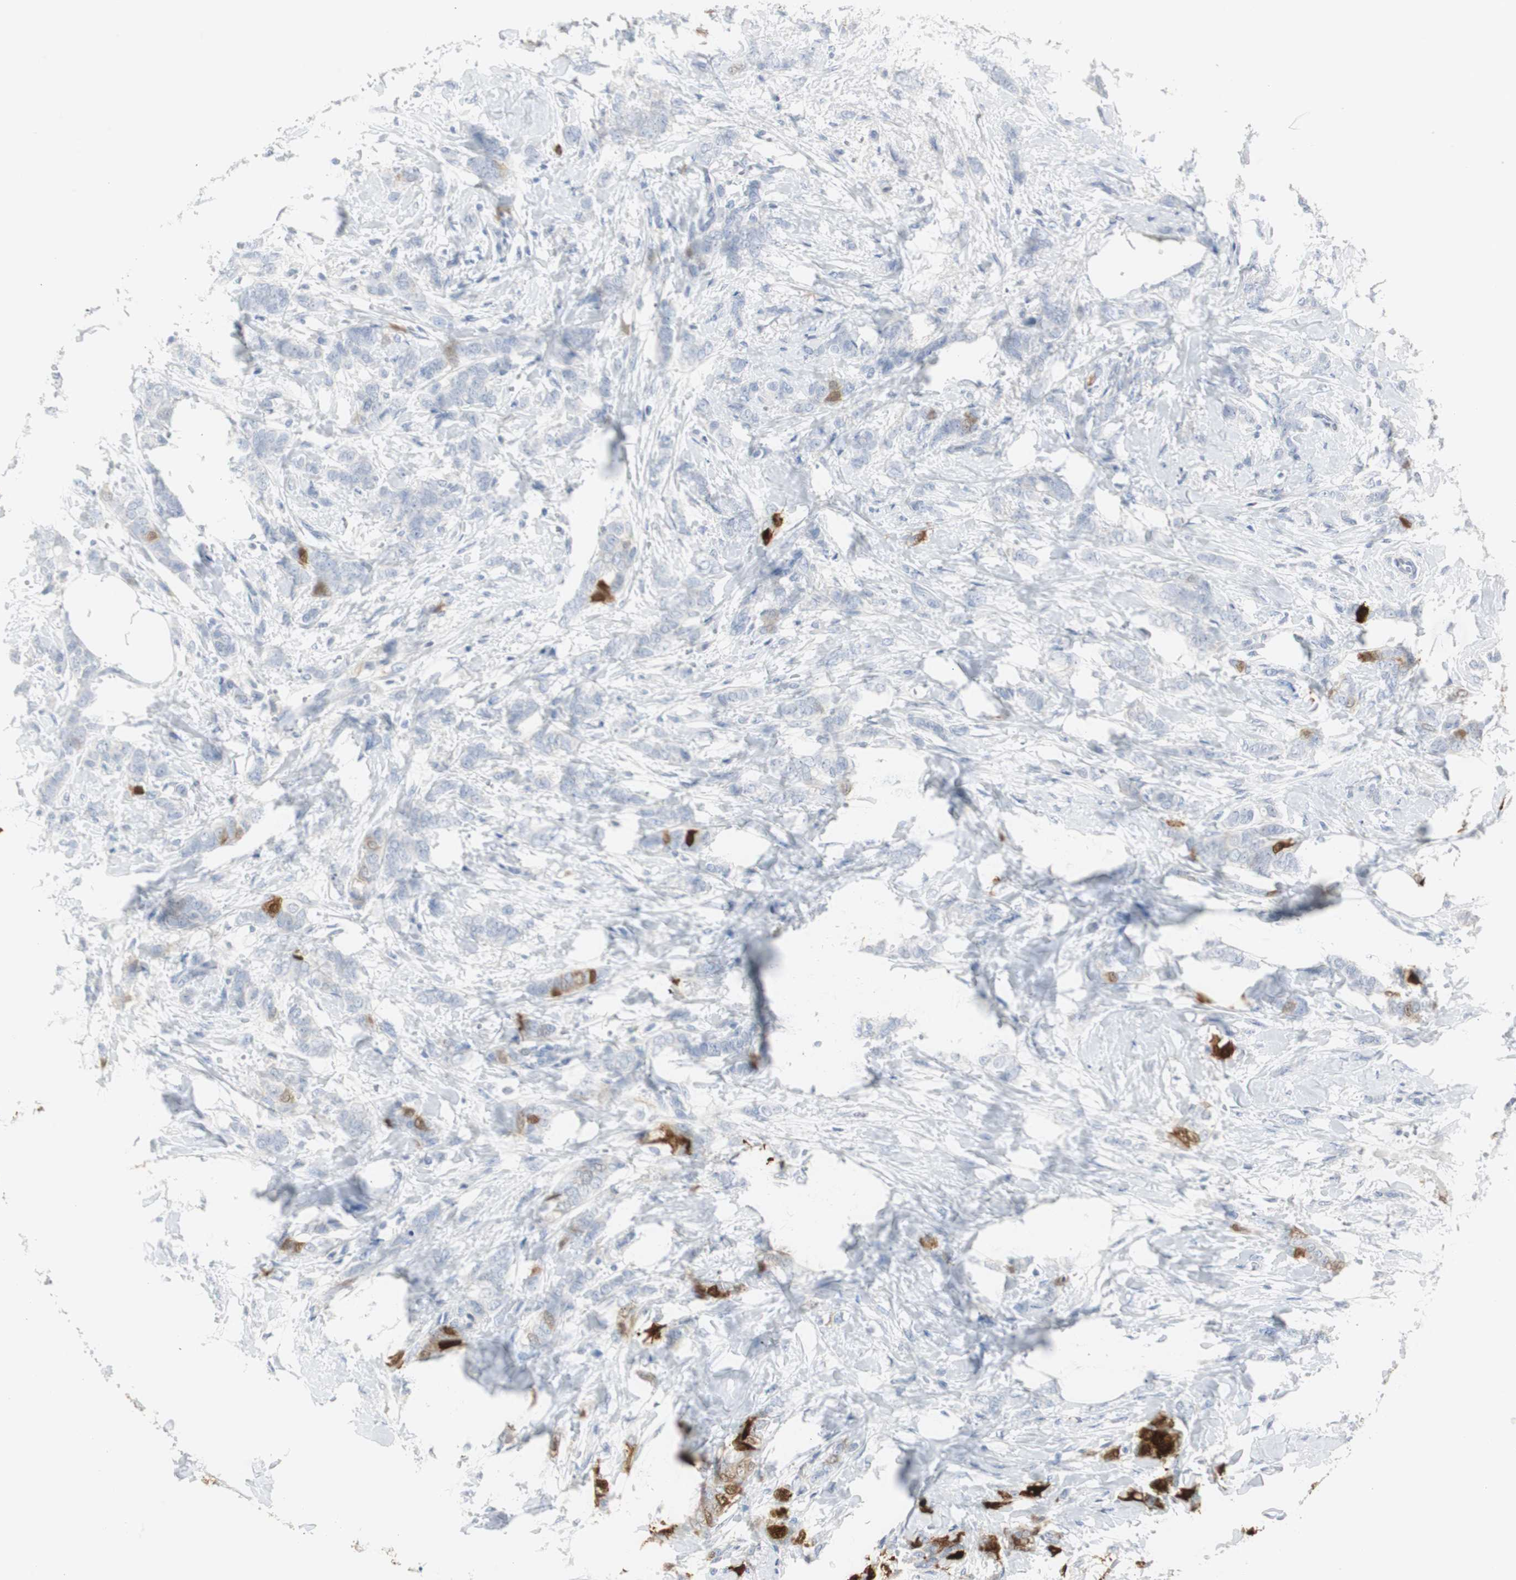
{"staining": {"intensity": "strong", "quantity": "<25%", "location": "cytoplasmic/membranous,nuclear"}, "tissue": "breast cancer", "cell_type": "Tumor cells", "image_type": "cancer", "snomed": [{"axis": "morphology", "description": "Lobular carcinoma, in situ"}, {"axis": "morphology", "description": "Lobular carcinoma"}, {"axis": "topography", "description": "Breast"}], "caption": "Breast cancer (lobular carcinoma in situ) tissue displays strong cytoplasmic/membranous and nuclear positivity in about <25% of tumor cells (IHC, brightfield microscopy, high magnification).", "gene": "S100A7", "patient": {"sex": "female", "age": 41}}